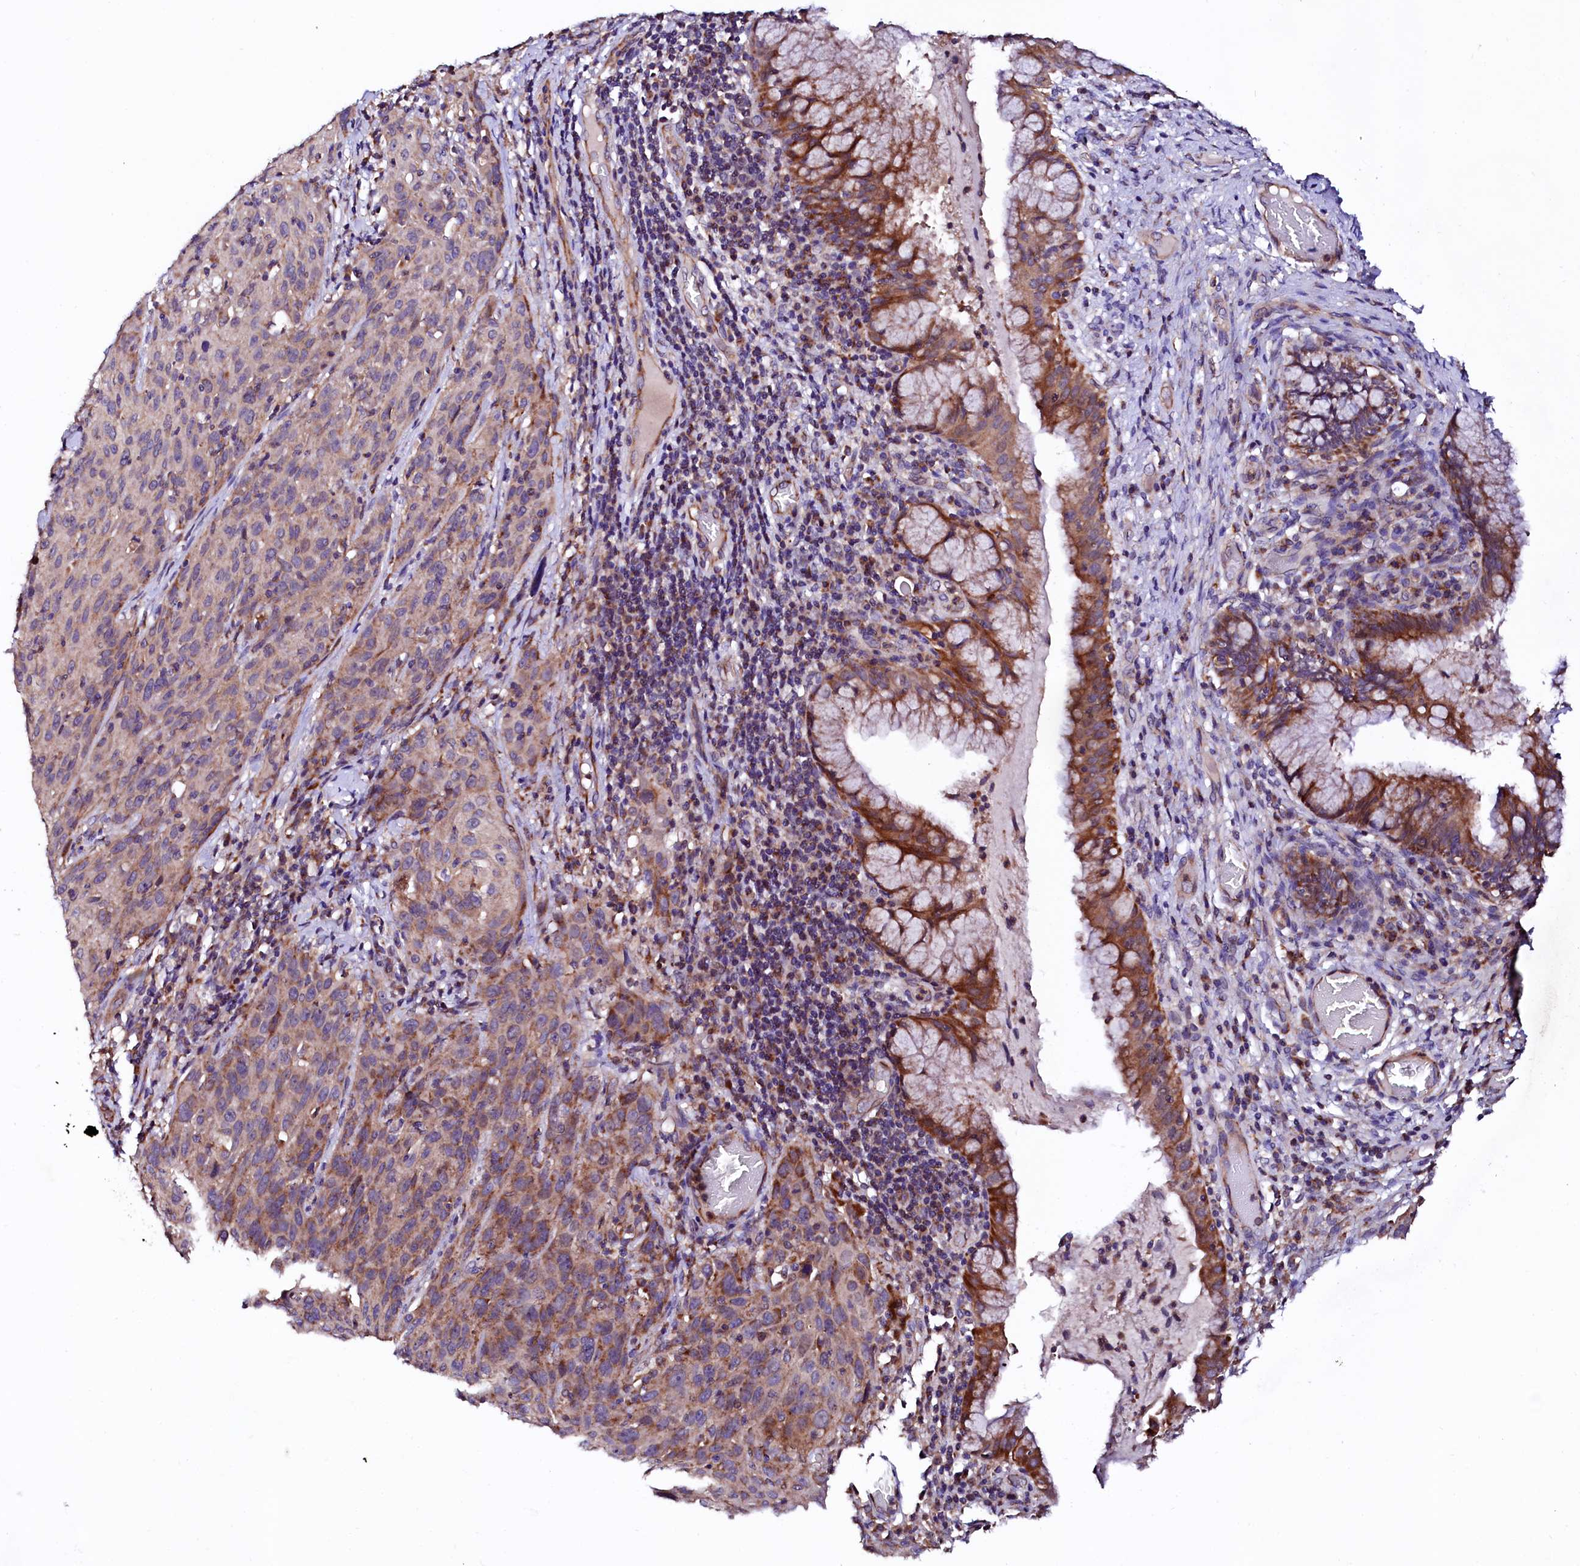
{"staining": {"intensity": "moderate", "quantity": "<25%", "location": "cytoplasmic/membranous"}, "tissue": "cervical cancer", "cell_type": "Tumor cells", "image_type": "cancer", "snomed": [{"axis": "morphology", "description": "Squamous cell carcinoma, NOS"}, {"axis": "topography", "description": "Cervix"}], "caption": "Human cervical cancer stained with a protein marker displays moderate staining in tumor cells.", "gene": "UBE3C", "patient": {"sex": "female", "age": 50}}